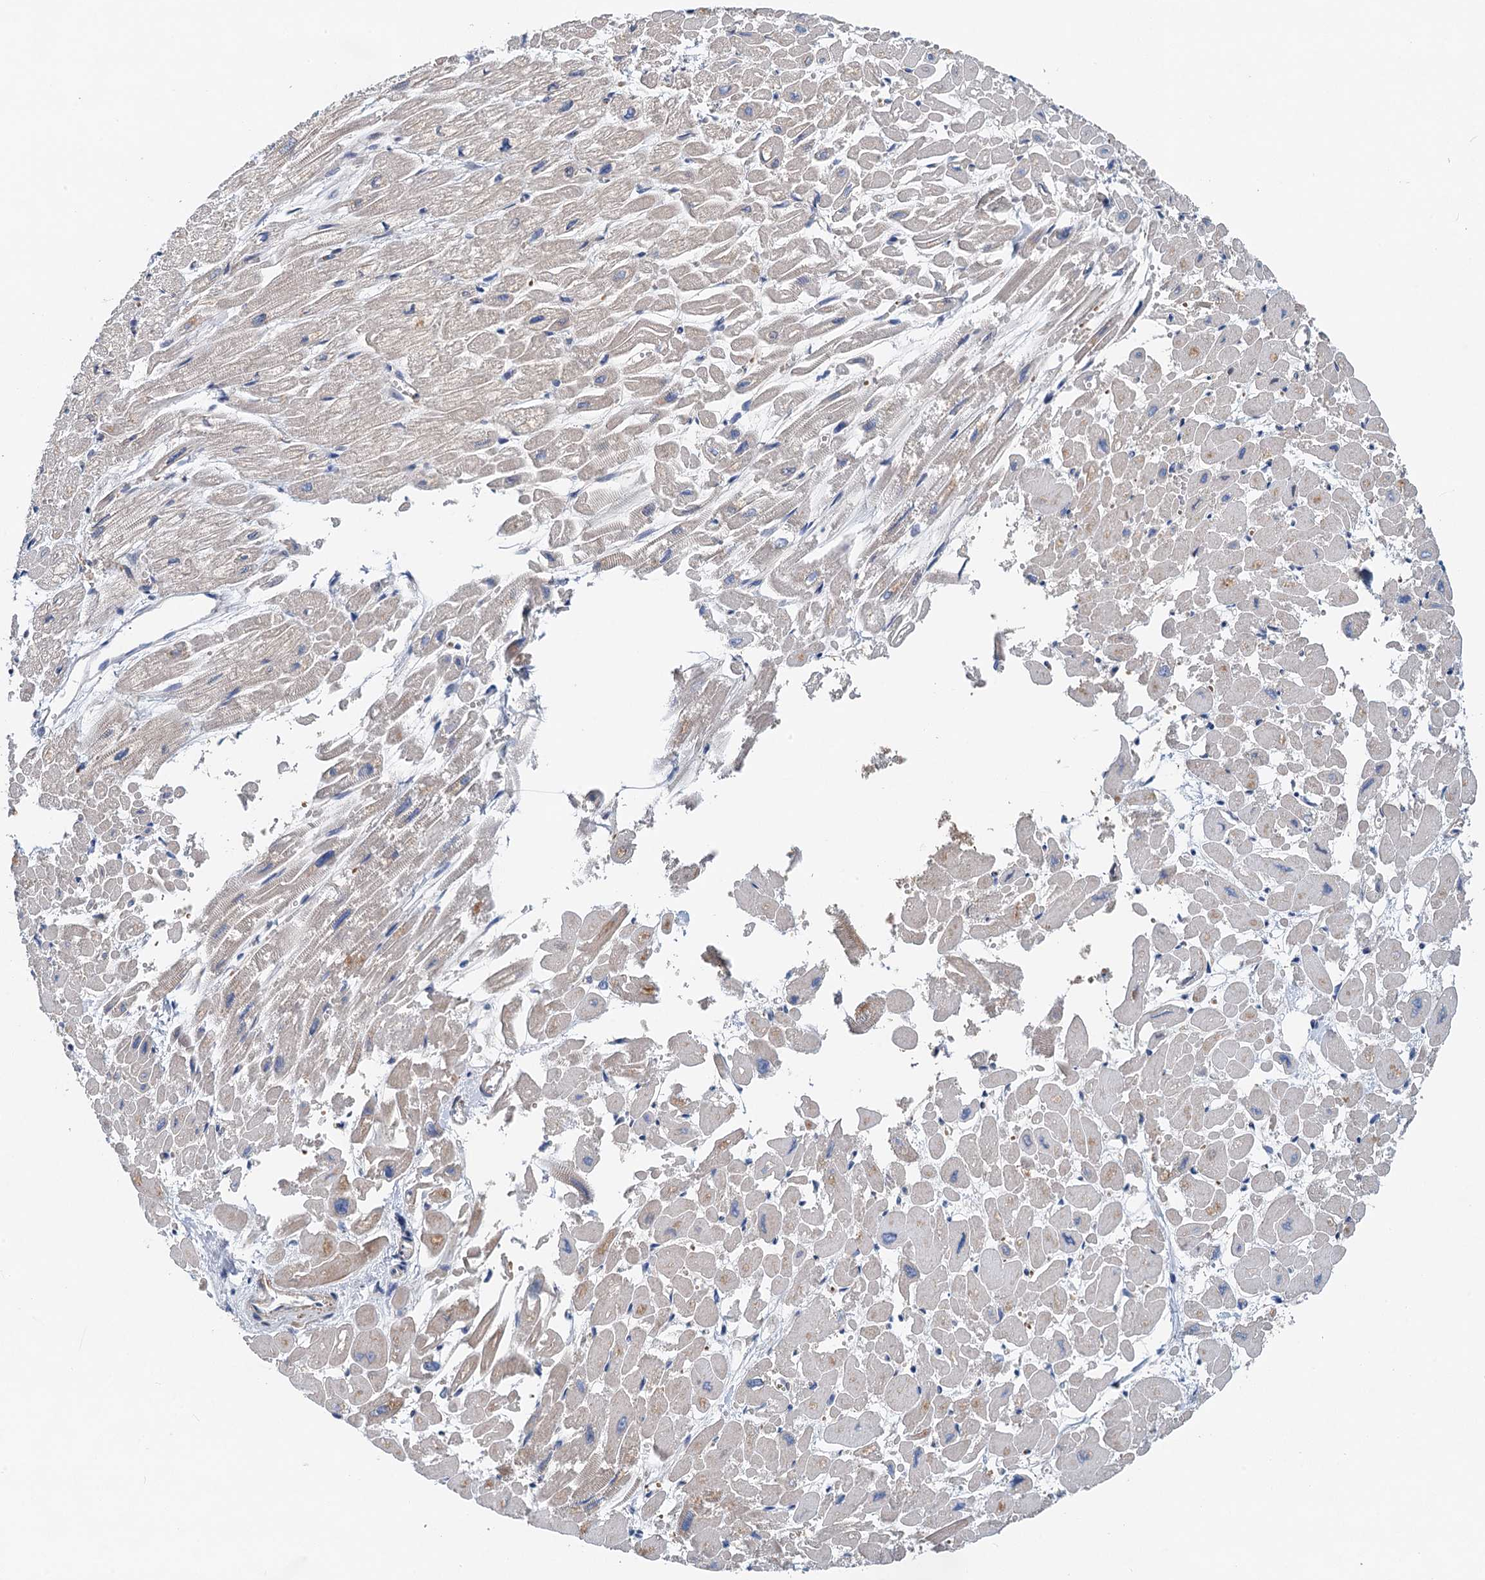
{"staining": {"intensity": "moderate", "quantity": "<25%", "location": "cytoplasmic/membranous"}, "tissue": "heart muscle", "cell_type": "Cardiomyocytes", "image_type": "normal", "snomed": [{"axis": "morphology", "description": "Normal tissue, NOS"}, {"axis": "topography", "description": "Heart"}], "caption": "Benign heart muscle exhibits moderate cytoplasmic/membranous expression in approximately <25% of cardiomyocytes, visualized by immunohistochemistry.", "gene": "NBEA", "patient": {"sex": "male", "age": 54}}